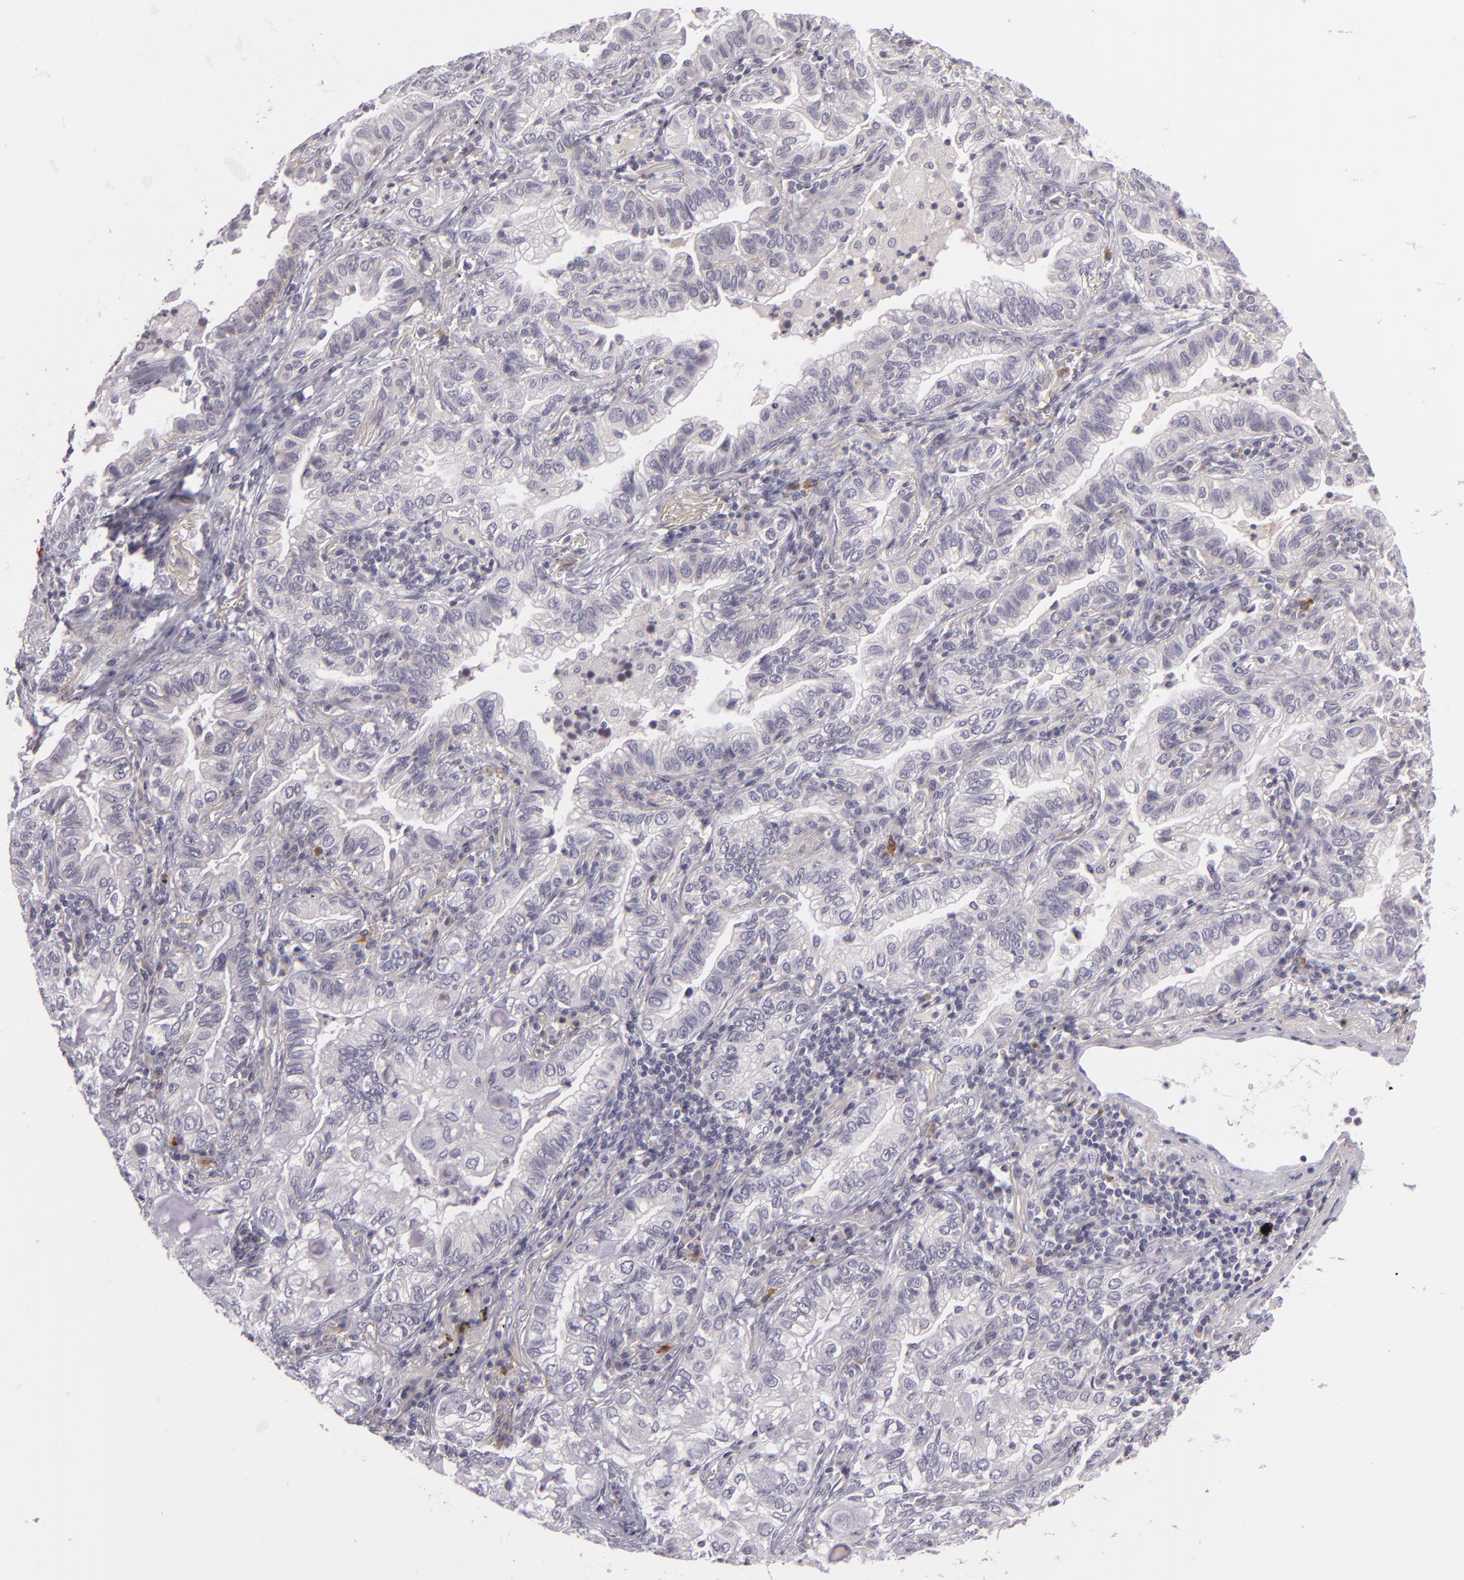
{"staining": {"intensity": "negative", "quantity": "none", "location": "none"}, "tissue": "lung cancer", "cell_type": "Tumor cells", "image_type": "cancer", "snomed": [{"axis": "morphology", "description": "Adenocarcinoma, NOS"}, {"axis": "topography", "description": "Lung"}], "caption": "Immunohistochemistry image of human lung adenocarcinoma stained for a protein (brown), which displays no staining in tumor cells.", "gene": "DAG1", "patient": {"sex": "female", "age": 50}}